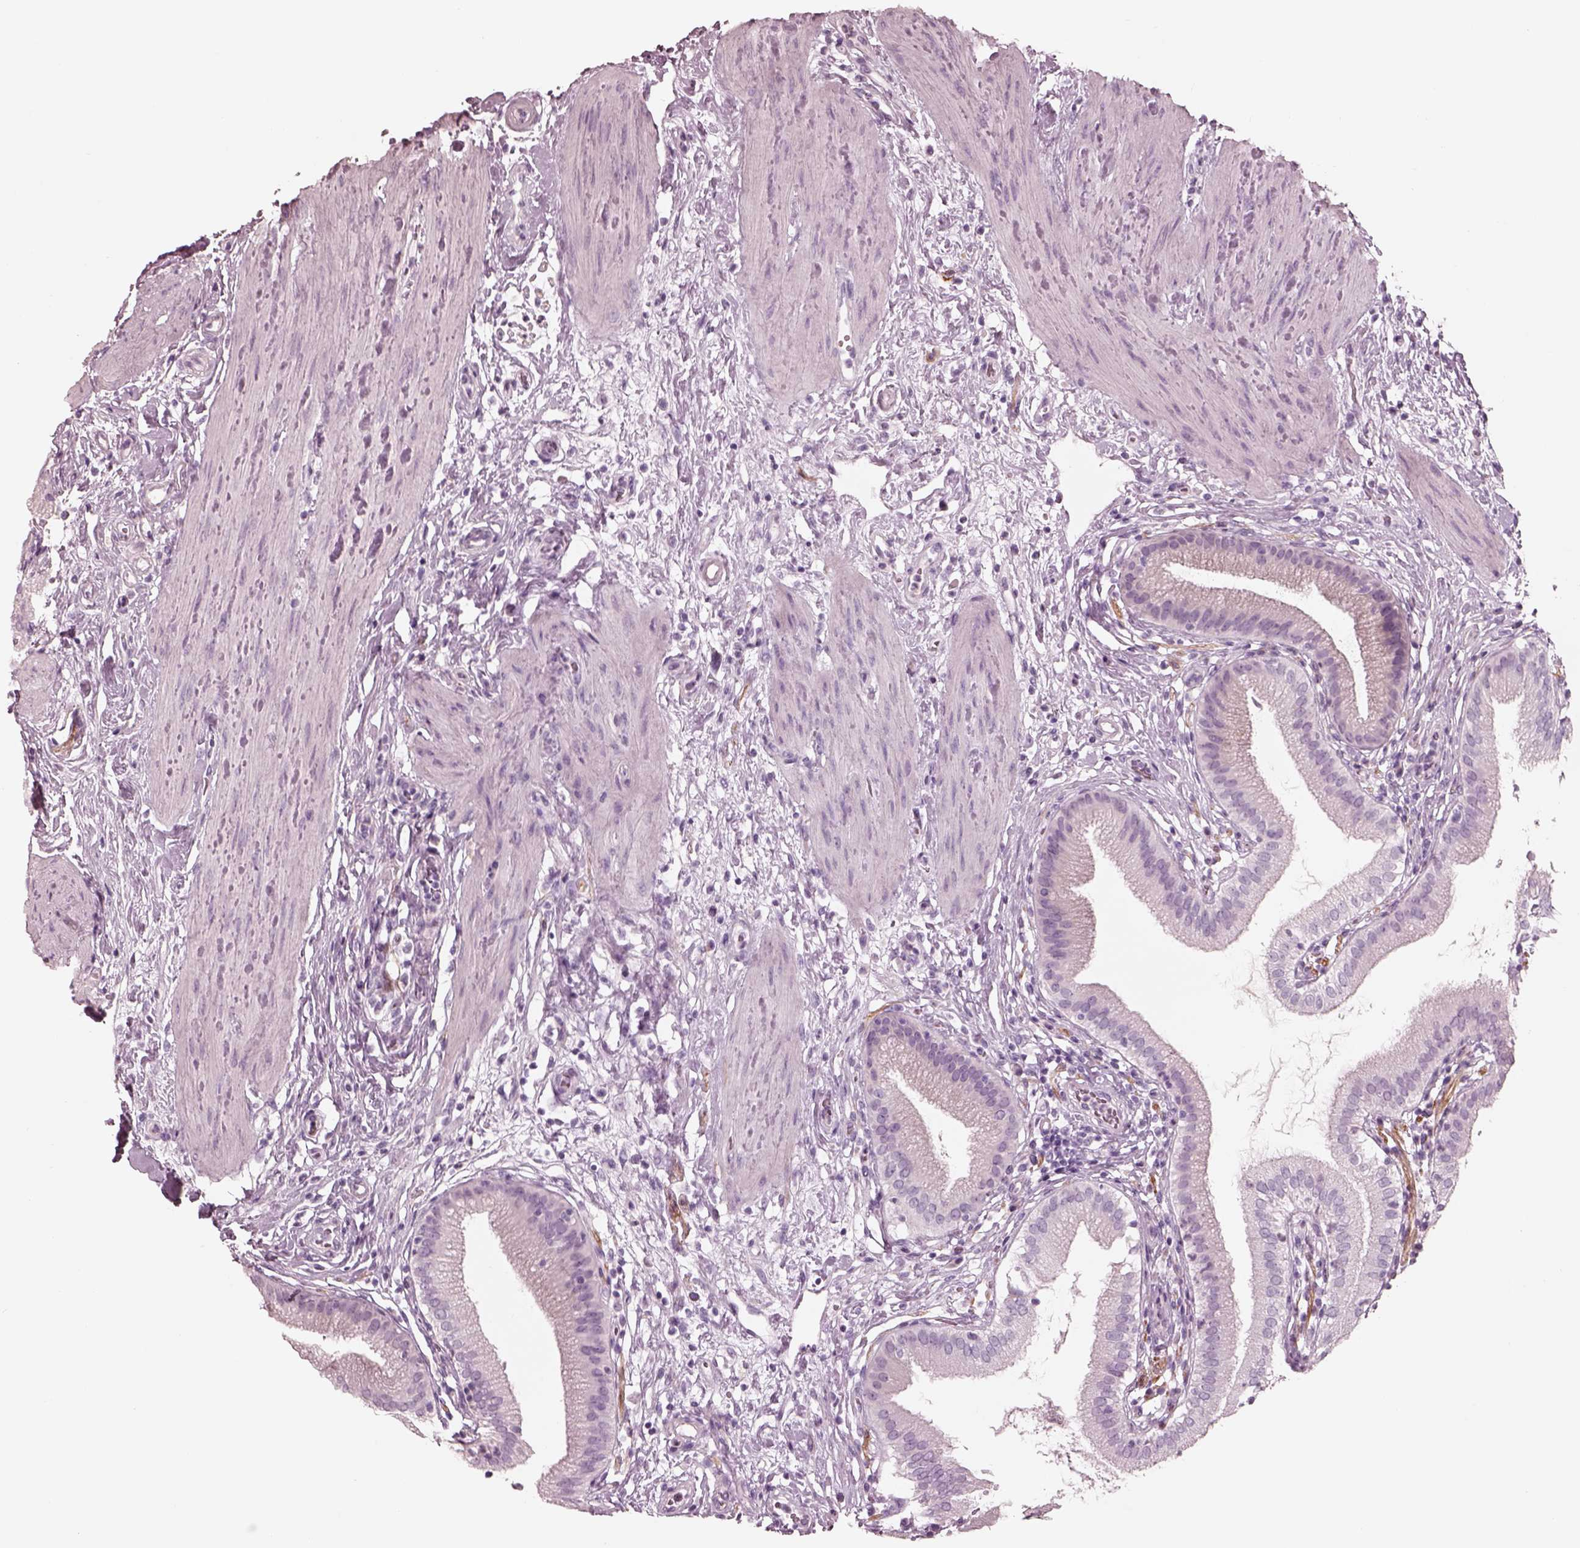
{"staining": {"intensity": "negative", "quantity": "none", "location": "none"}, "tissue": "gallbladder", "cell_type": "Glandular cells", "image_type": "normal", "snomed": [{"axis": "morphology", "description": "Normal tissue, NOS"}, {"axis": "topography", "description": "Gallbladder"}], "caption": "Gallbladder was stained to show a protein in brown. There is no significant staining in glandular cells. The staining is performed using DAB brown chromogen with nuclei counter-stained in using hematoxylin.", "gene": "CADM2", "patient": {"sex": "female", "age": 65}}